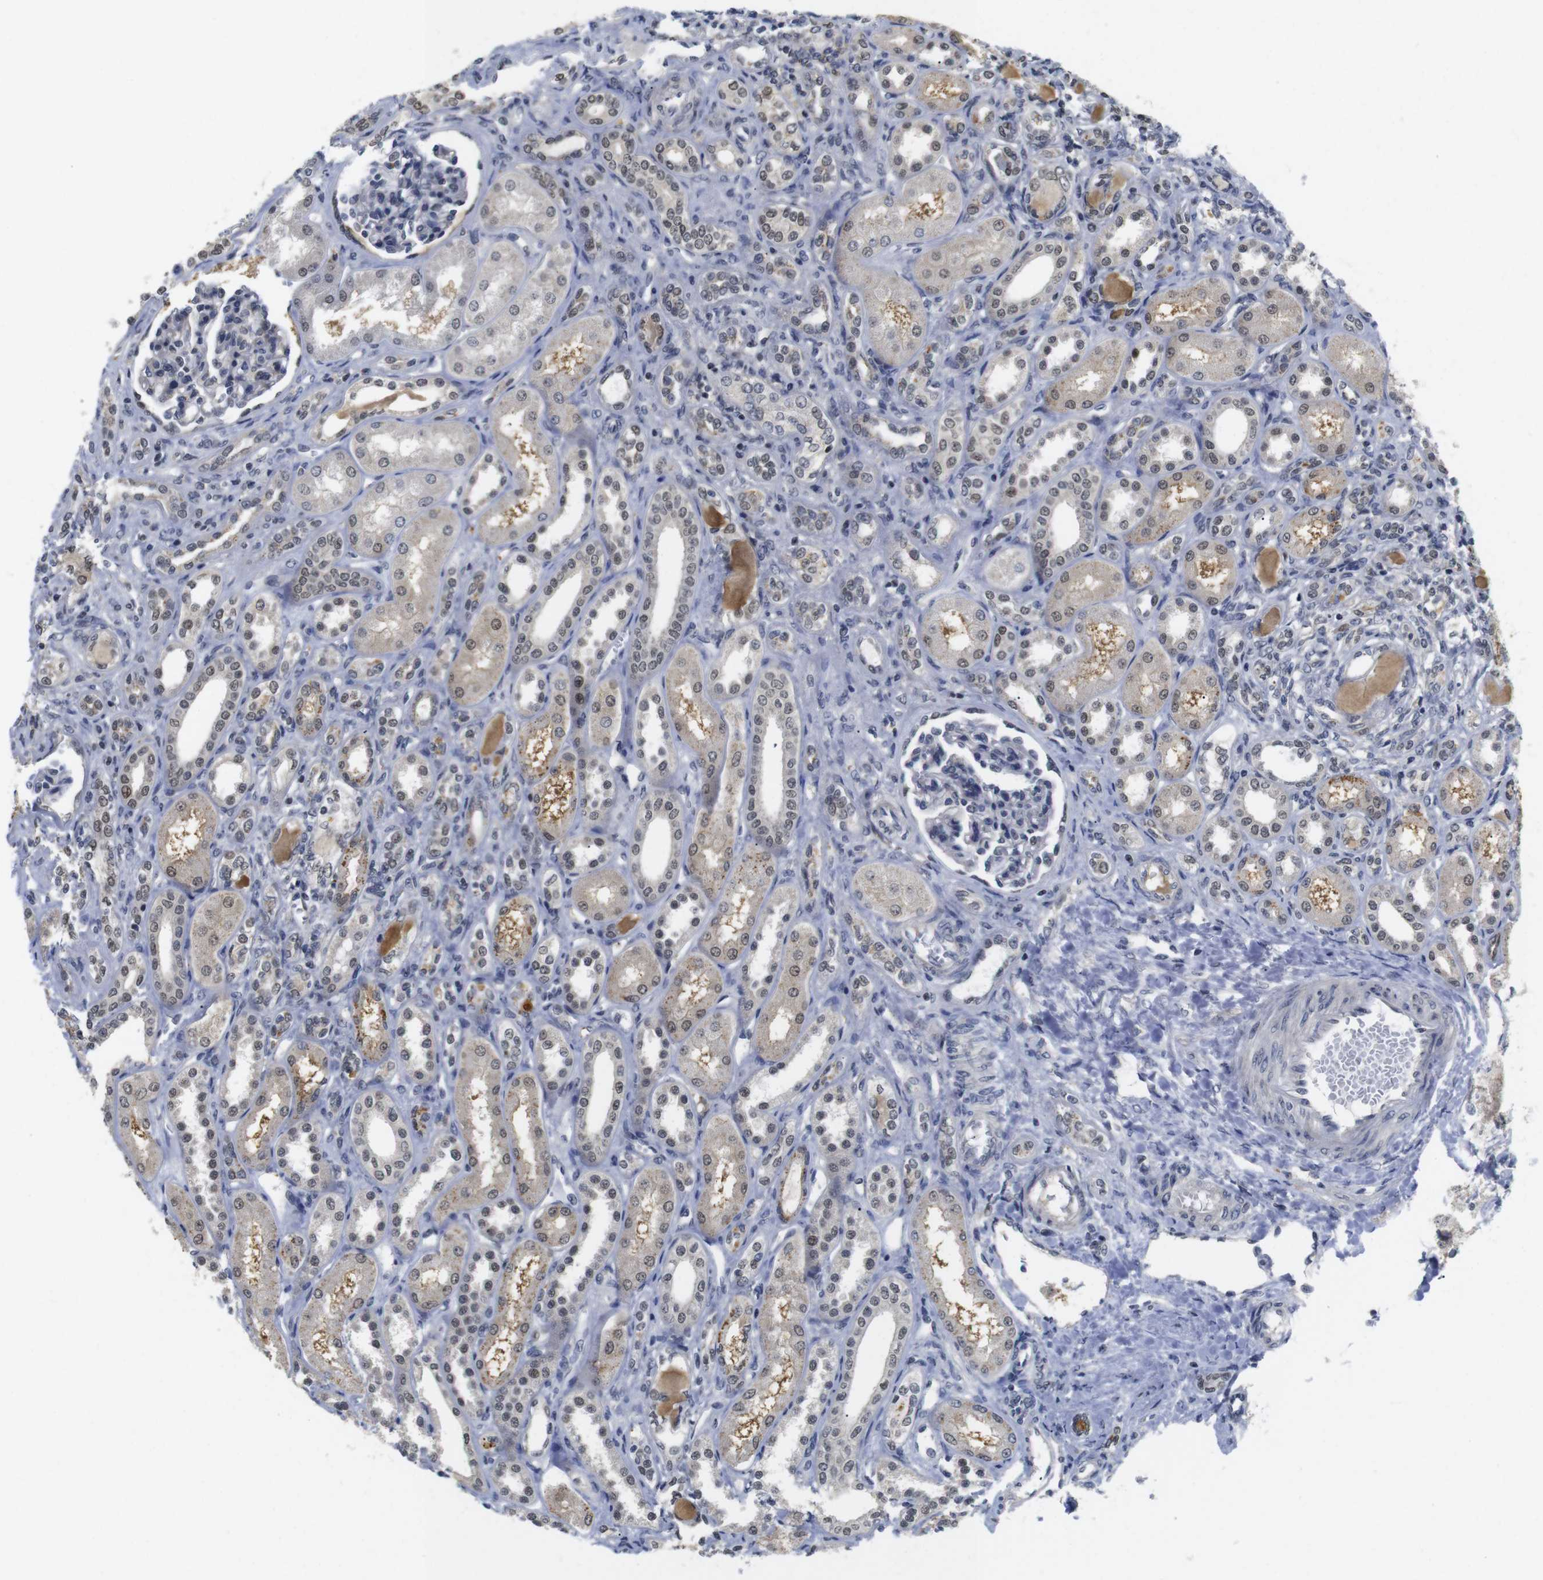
{"staining": {"intensity": "moderate", "quantity": "<25%", "location": "nuclear"}, "tissue": "kidney", "cell_type": "Cells in glomeruli", "image_type": "normal", "snomed": [{"axis": "morphology", "description": "Normal tissue, NOS"}, {"axis": "topography", "description": "Kidney"}], "caption": "Brown immunohistochemical staining in normal kidney displays moderate nuclear expression in approximately <25% of cells in glomeruli. The staining was performed using DAB to visualize the protein expression in brown, while the nuclei were stained in blue with hematoxylin (Magnification: 20x).", "gene": "FNTA", "patient": {"sex": "male", "age": 7}}